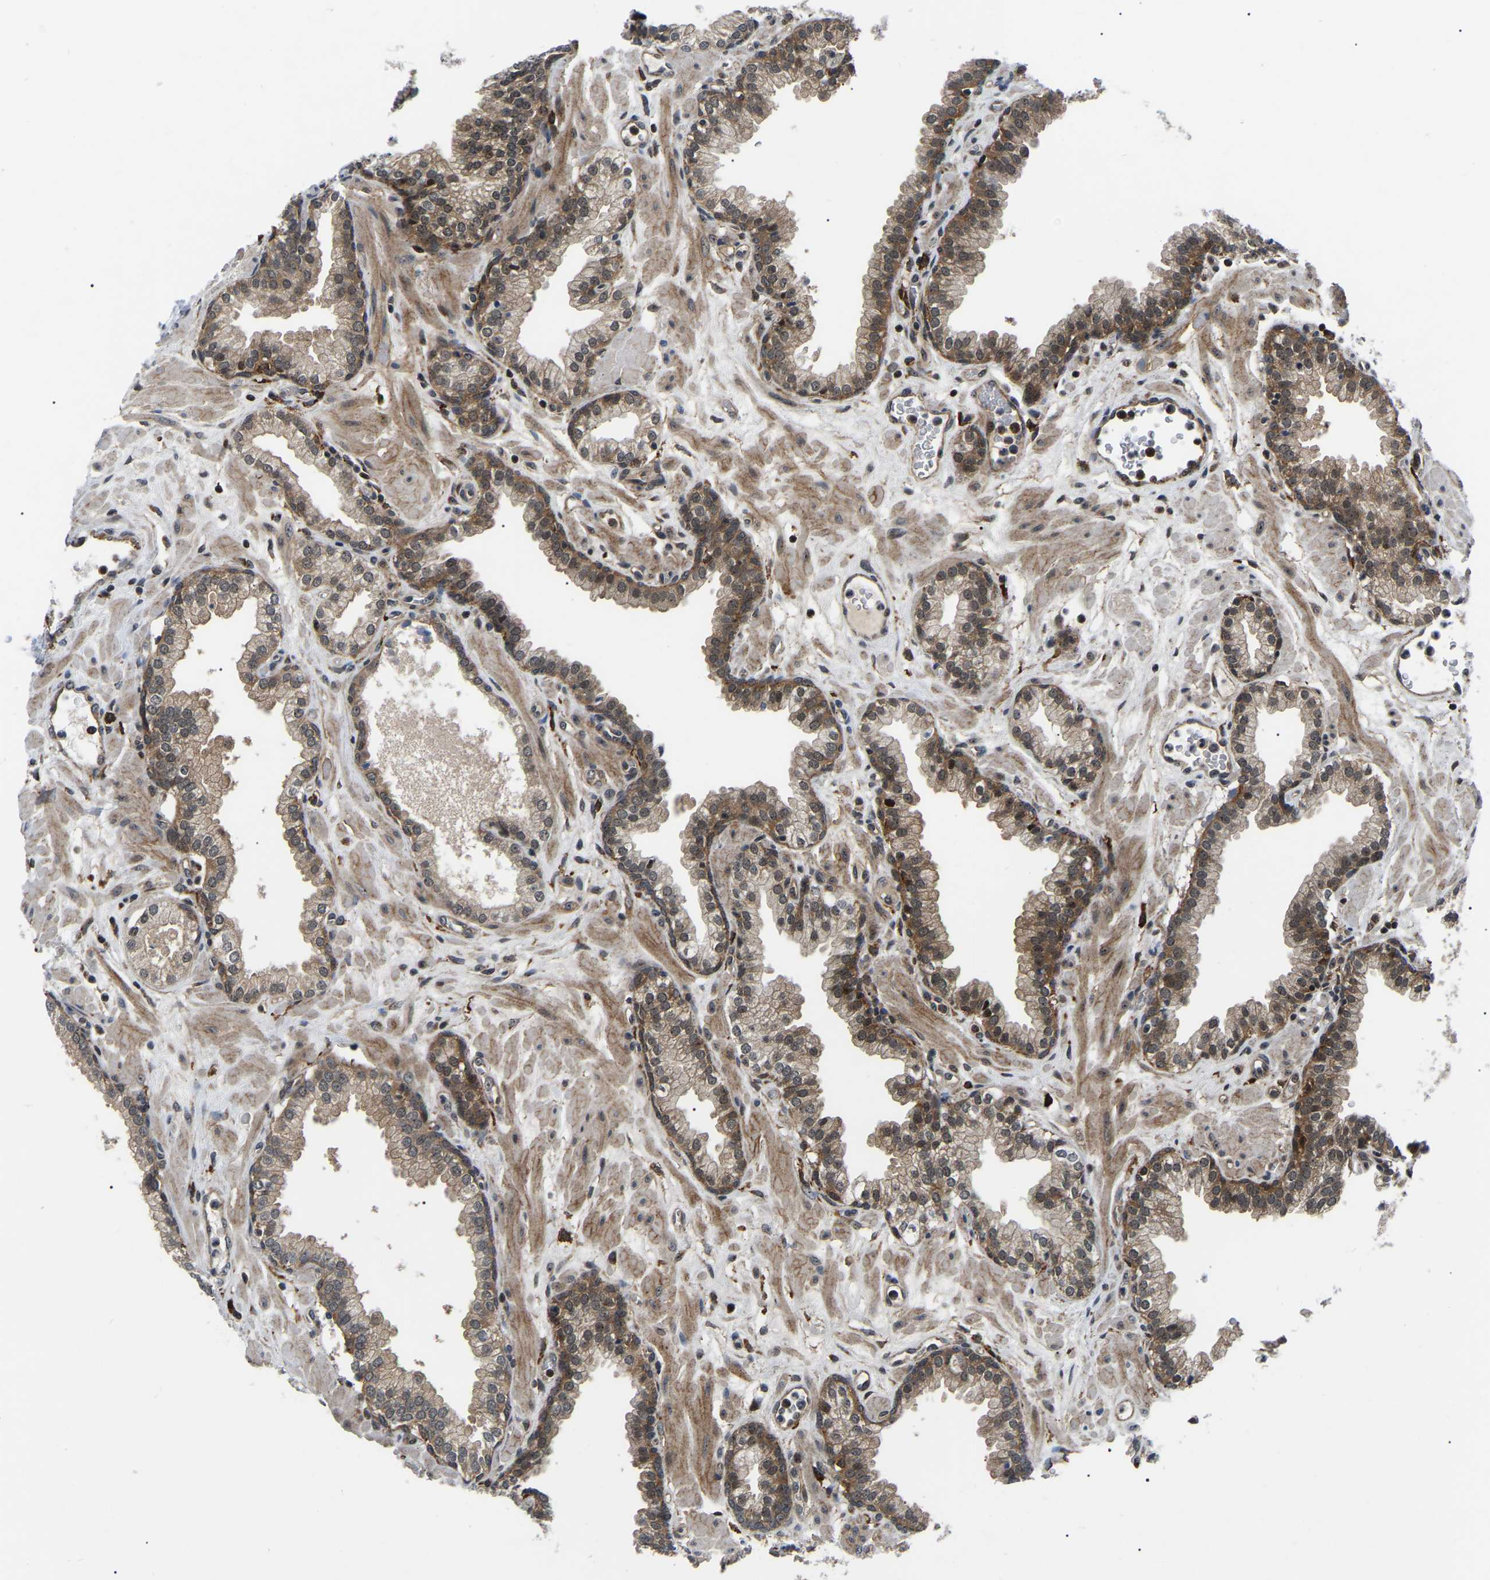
{"staining": {"intensity": "moderate", "quantity": ">75%", "location": "cytoplasmic/membranous"}, "tissue": "prostate", "cell_type": "Glandular cells", "image_type": "normal", "snomed": [{"axis": "morphology", "description": "Normal tissue, NOS"}, {"axis": "morphology", "description": "Urothelial carcinoma, Low grade"}, {"axis": "topography", "description": "Urinary bladder"}, {"axis": "topography", "description": "Prostate"}], "caption": "The immunohistochemical stain highlights moderate cytoplasmic/membranous expression in glandular cells of normal prostate.", "gene": "RRP1B", "patient": {"sex": "male", "age": 60}}